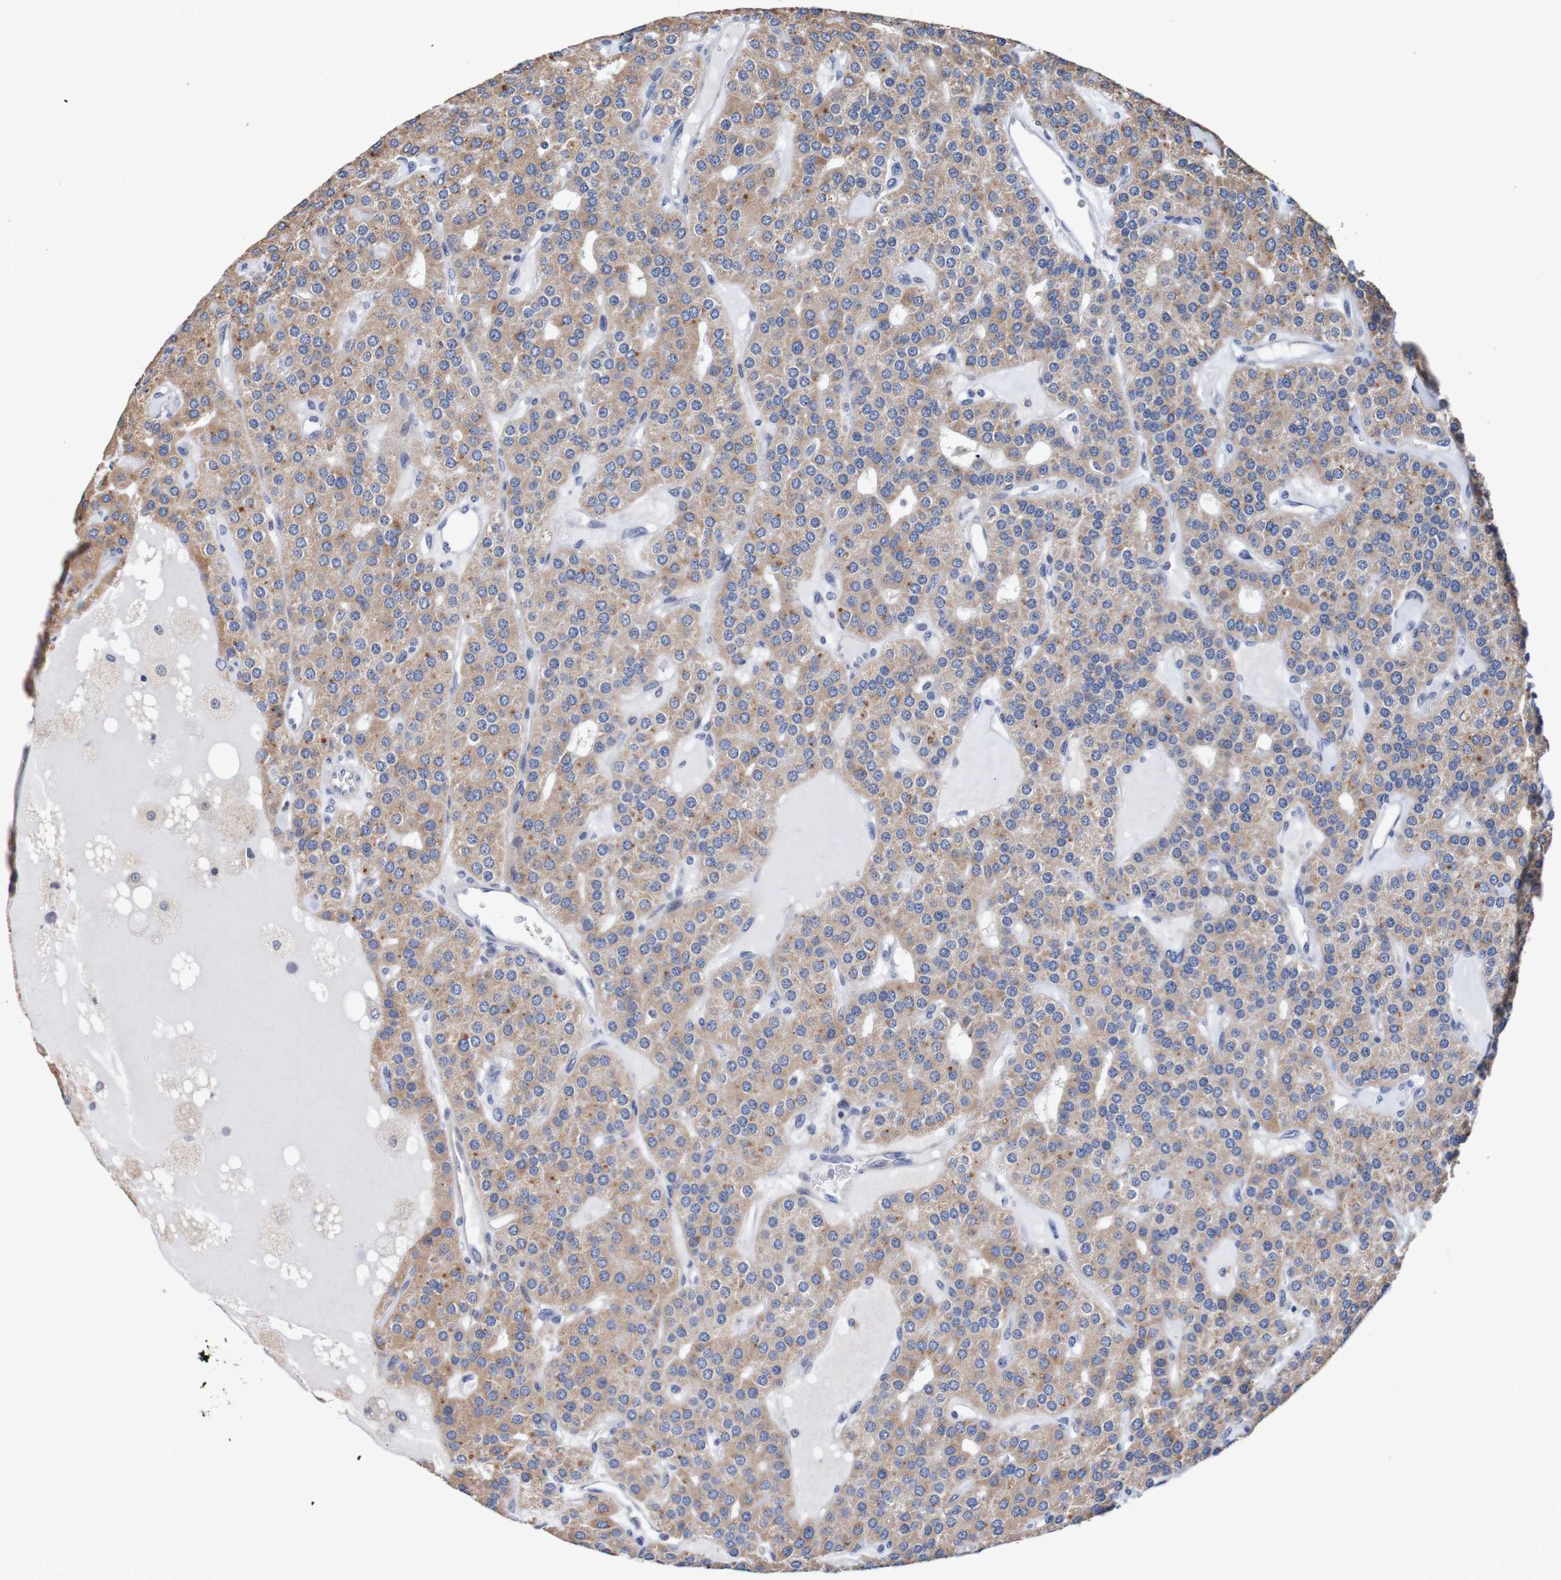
{"staining": {"intensity": "moderate", "quantity": ">75%", "location": "cytoplasmic/membranous"}, "tissue": "parathyroid gland", "cell_type": "Glandular cells", "image_type": "normal", "snomed": [{"axis": "morphology", "description": "Normal tissue, NOS"}, {"axis": "morphology", "description": "Adenoma, NOS"}, {"axis": "topography", "description": "Parathyroid gland"}], "caption": "This micrograph displays immunohistochemistry (IHC) staining of benign parathyroid gland, with medium moderate cytoplasmic/membranous staining in approximately >75% of glandular cells.", "gene": "FIBP", "patient": {"sex": "female", "age": 86}}